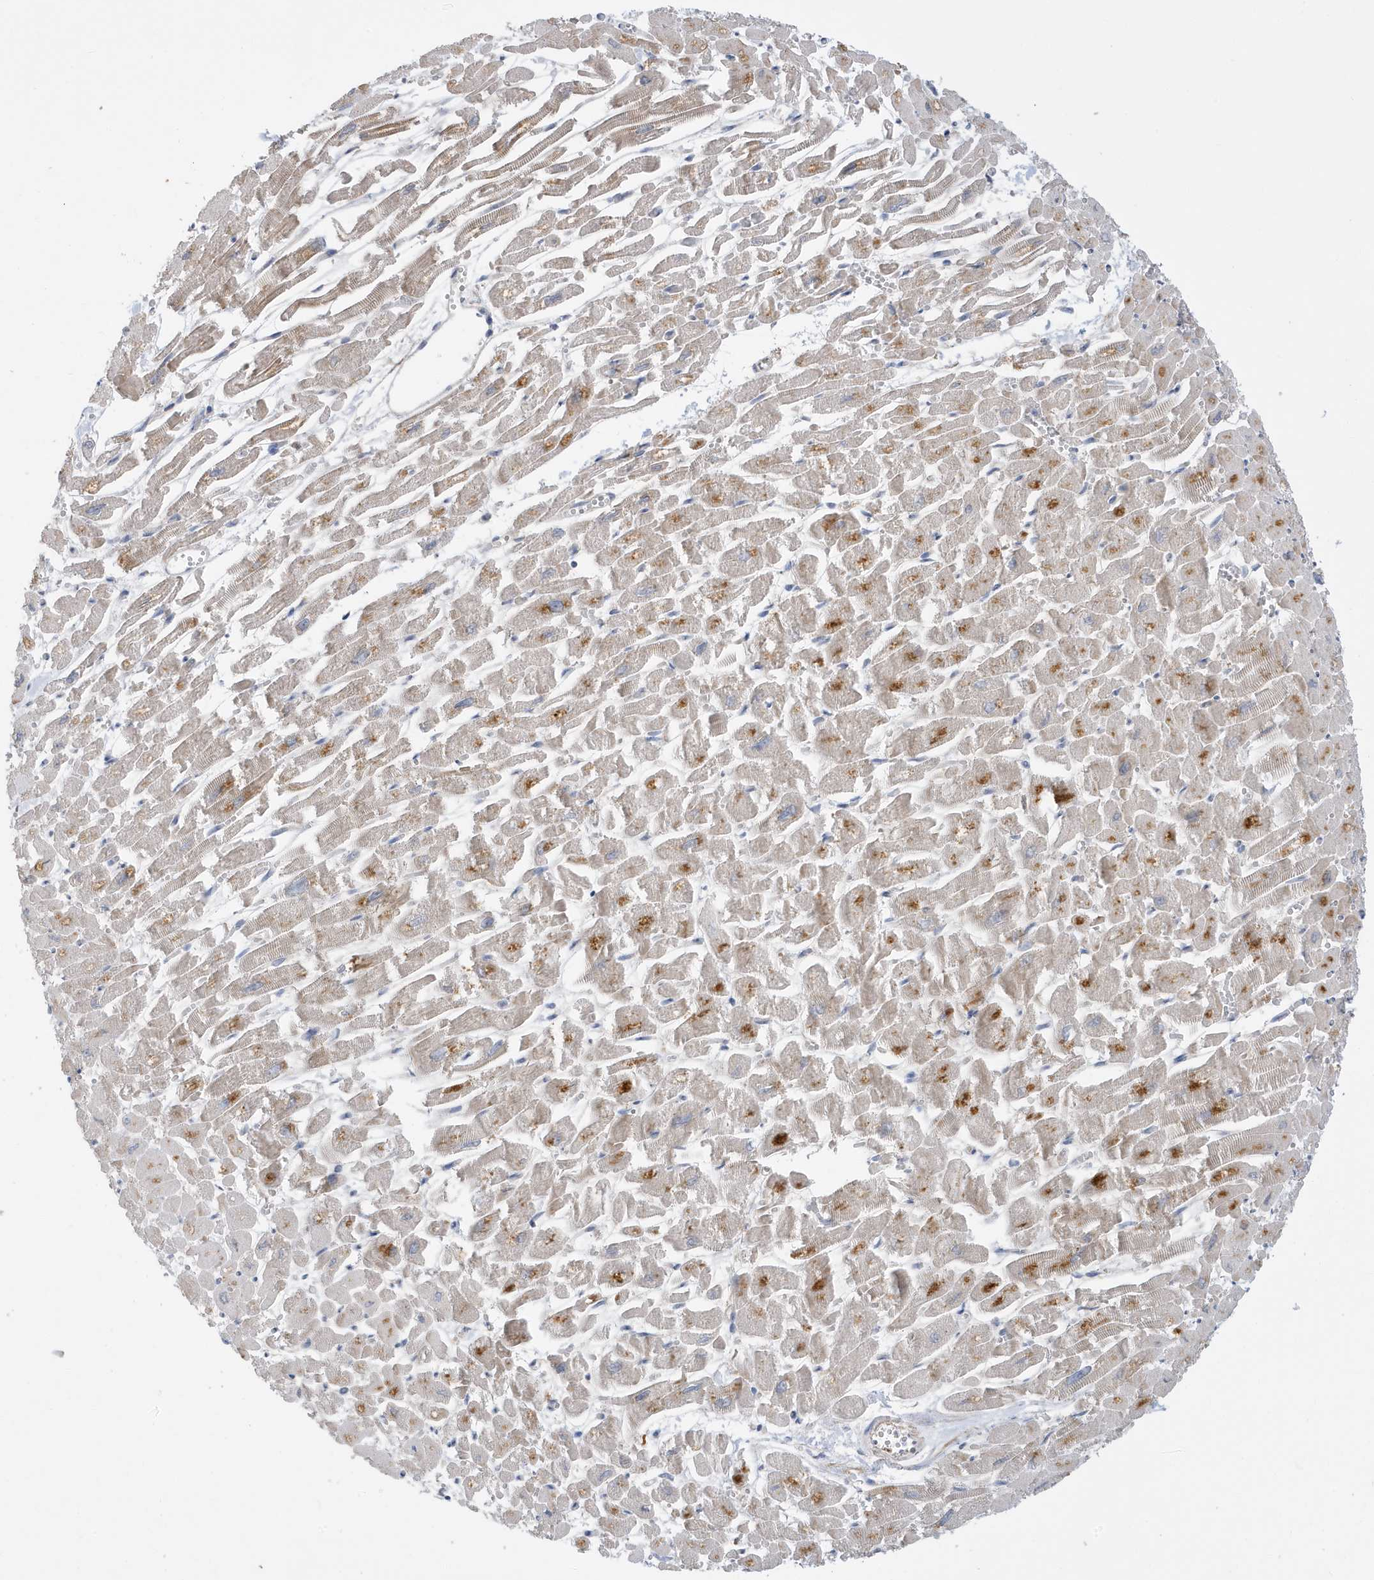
{"staining": {"intensity": "moderate", "quantity": "25%-75%", "location": "cytoplasmic/membranous"}, "tissue": "heart muscle", "cell_type": "Cardiomyocytes", "image_type": "normal", "snomed": [{"axis": "morphology", "description": "Normal tissue, NOS"}, {"axis": "topography", "description": "Heart"}], "caption": "Moderate cytoplasmic/membranous staining for a protein is appreciated in about 25%-75% of cardiomyocytes of unremarkable heart muscle using immunohistochemistry.", "gene": "LAPTM4A", "patient": {"sex": "male", "age": 54}}